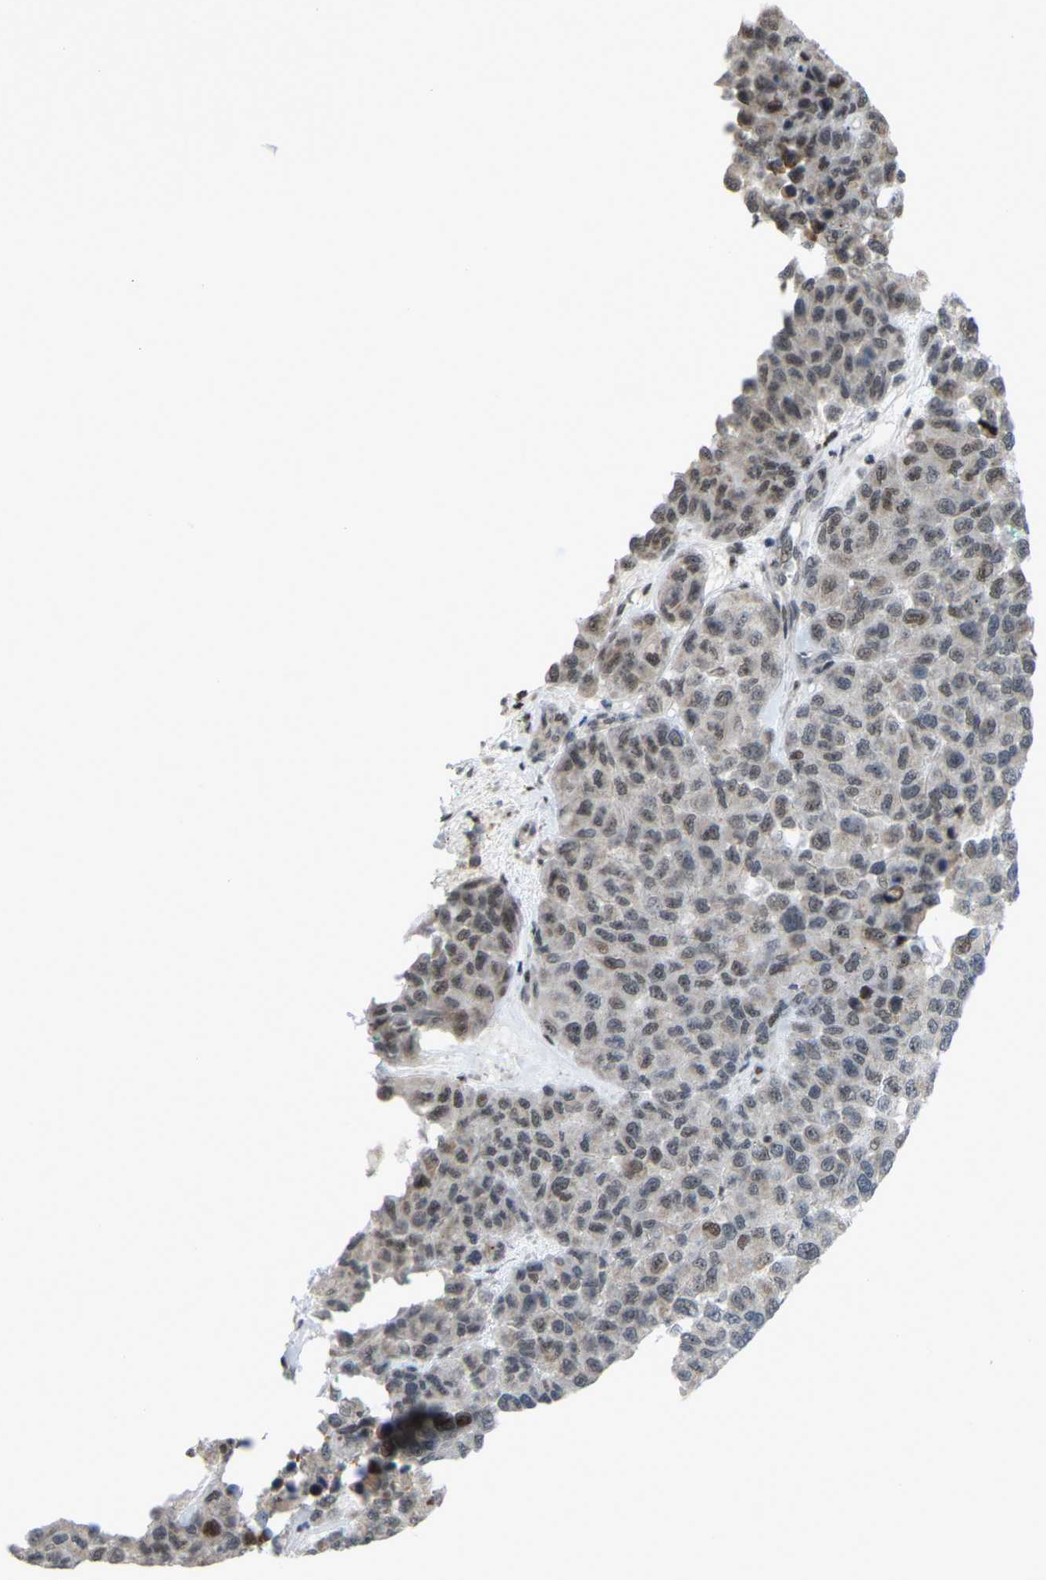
{"staining": {"intensity": "negative", "quantity": "none", "location": "none"}, "tissue": "melanoma", "cell_type": "Tumor cells", "image_type": "cancer", "snomed": [{"axis": "morphology", "description": "Malignant melanoma, NOS"}, {"axis": "topography", "description": "Skin"}], "caption": "IHC of melanoma demonstrates no expression in tumor cells. (Stains: DAB IHC with hematoxylin counter stain, Microscopy: brightfield microscopy at high magnification).", "gene": "CROT", "patient": {"sex": "male", "age": 62}}